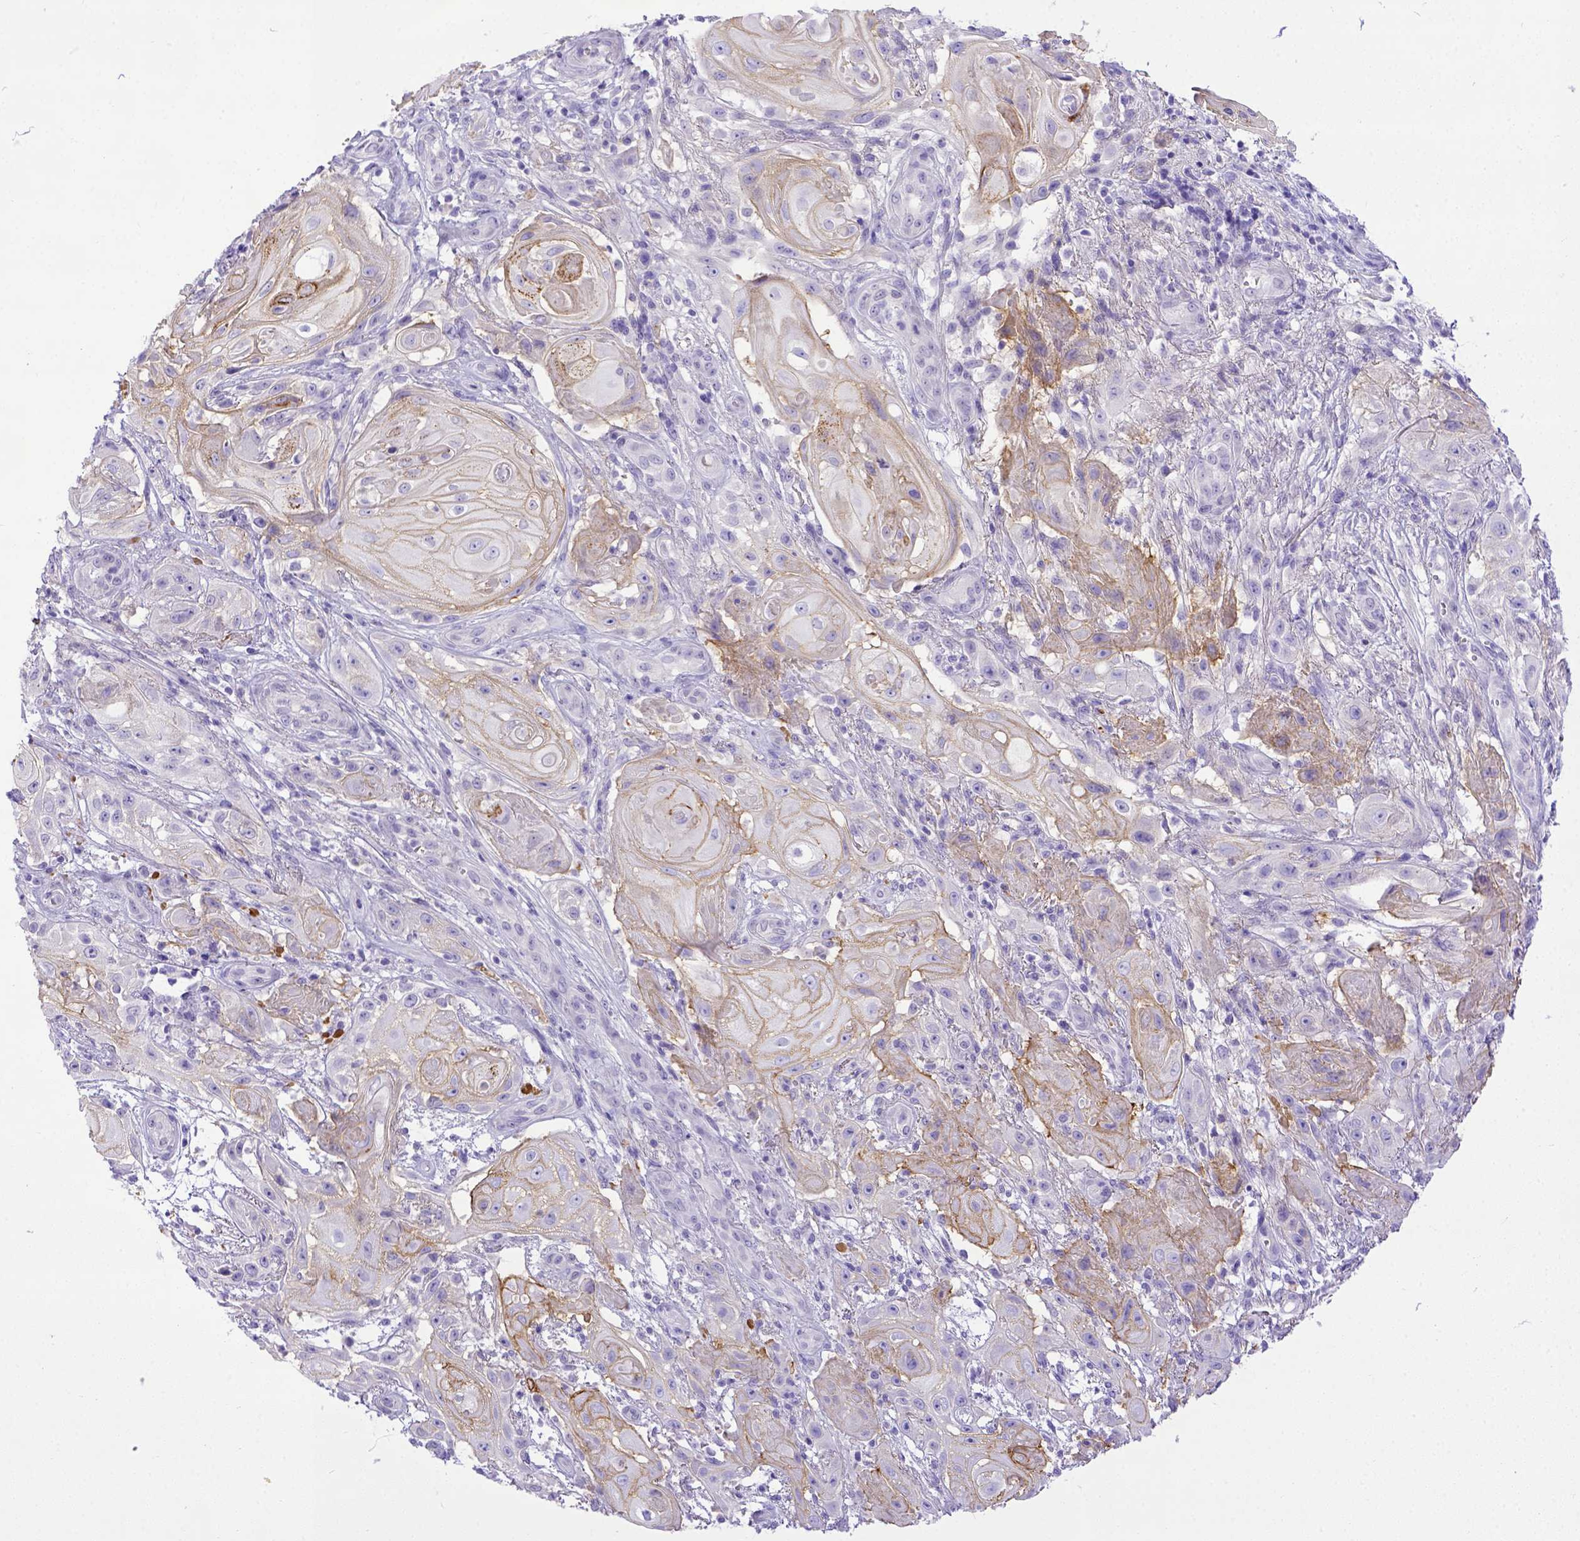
{"staining": {"intensity": "weak", "quantity": "25%-75%", "location": "cytoplasmic/membranous"}, "tissue": "skin cancer", "cell_type": "Tumor cells", "image_type": "cancer", "snomed": [{"axis": "morphology", "description": "Squamous cell carcinoma, NOS"}, {"axis": "topography", "description": "Skin"}], "caption": "Weak cytoplasmic/membranous protein staining is seen in about 25%-75% of tumor cells in skin squamous cell carcinoma. The protein is stained brown, and the nuclei are stained in blue (DAB (3,3'-diaminobenzidine) IHC with brightfield microscopy, high magnification).", "gene": "BTN1A1", "patient": {"sex": "male", "age": 62}}